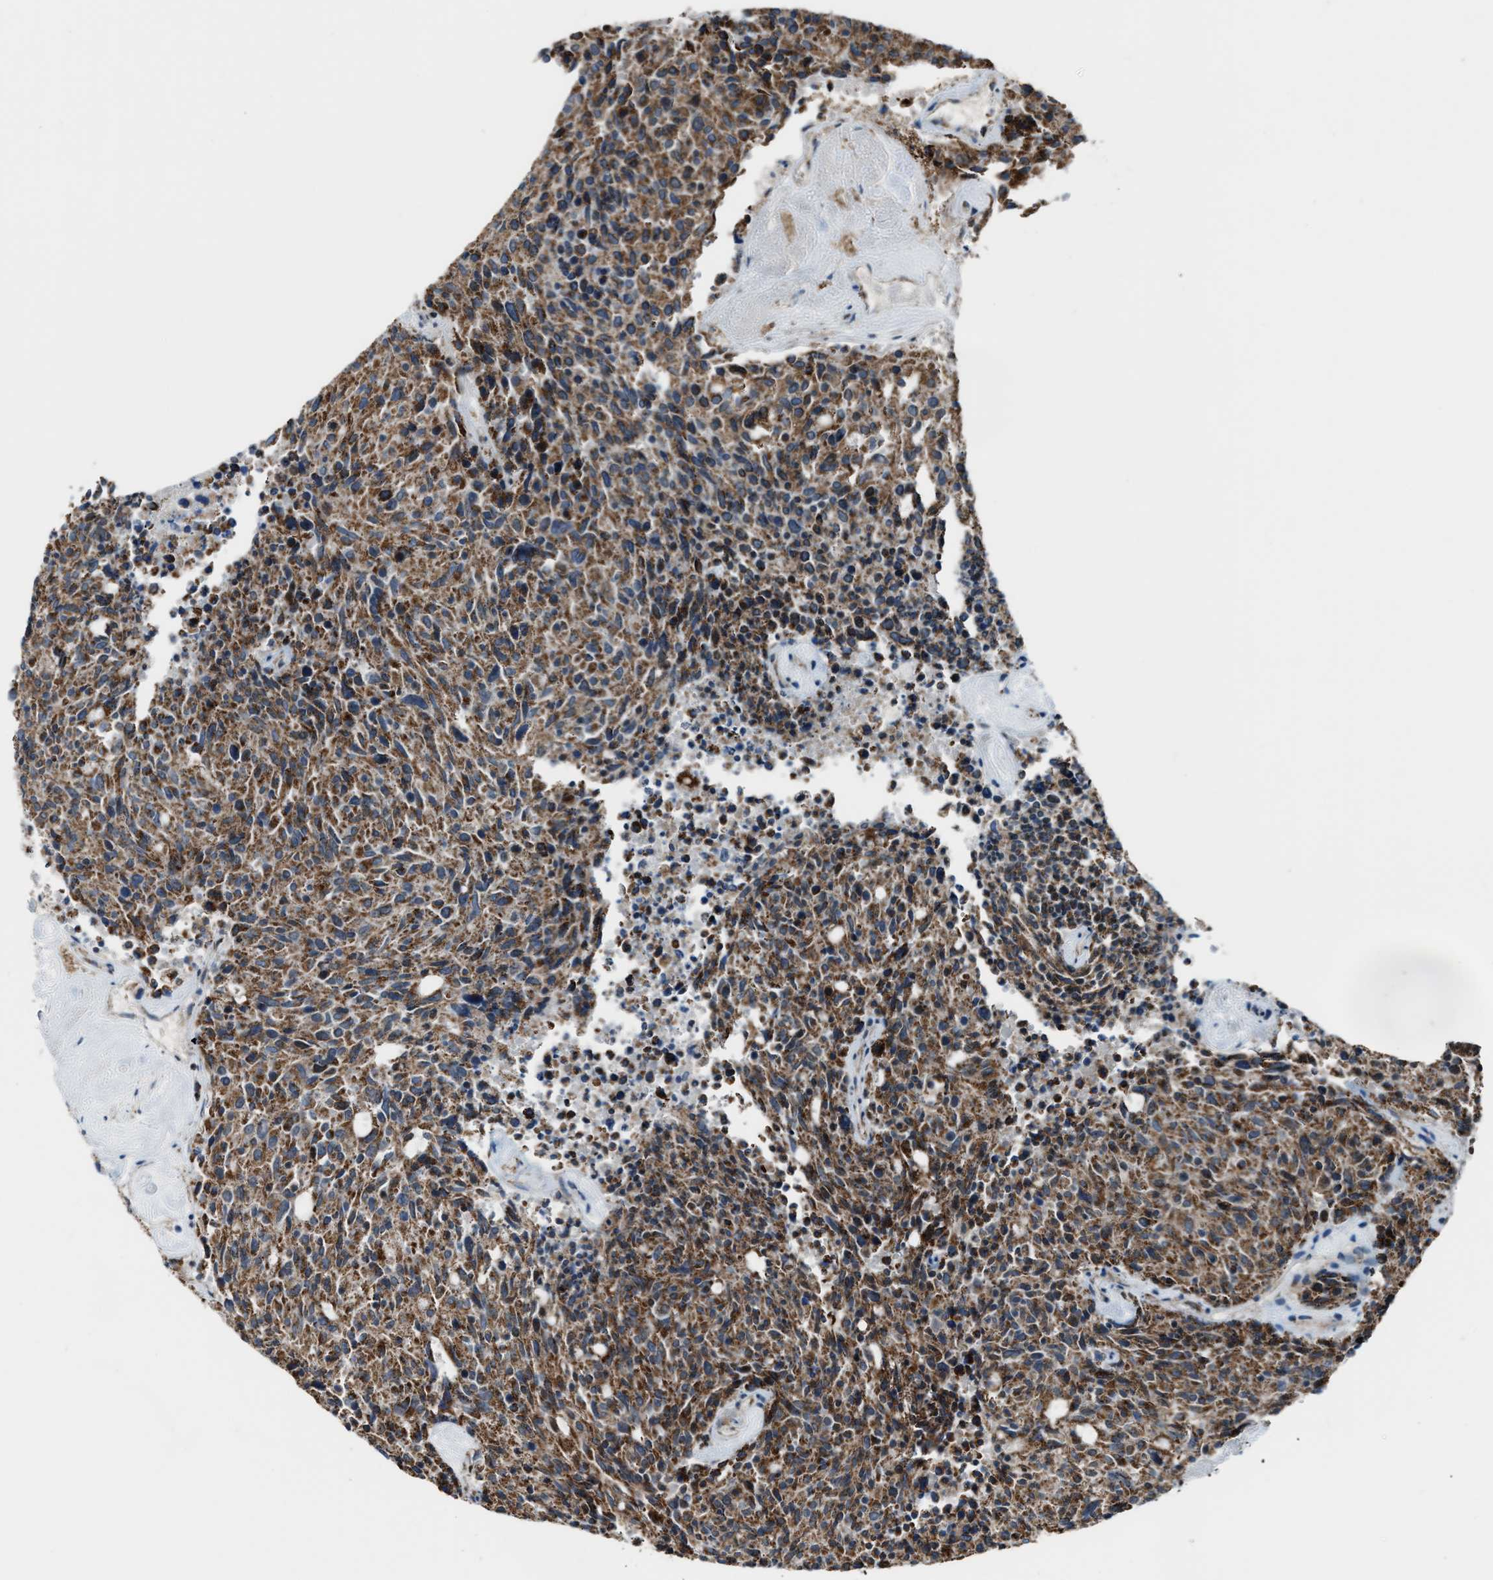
{"staining": {"intensity": "strong", "quantity": ">75%", "location": "cytoplasmic/membranous"}, "tissue": "carcinoid", "cell_type": "Tumor cells", "image_type": "cancer", "snomed": [{"axis": "morphology", "description": "Carcinoid, malignant, NOS"}, {"axis": "topography", "description": "Pancreas"}], "caption": "Carcinoid was stained to show a protein in brown. There is high levels of strong cytoplasmic/membranous expression in approximately >75% of tumor cells.", "gene": "CHN2", "patient": {"sex": "female", "age": 54}}